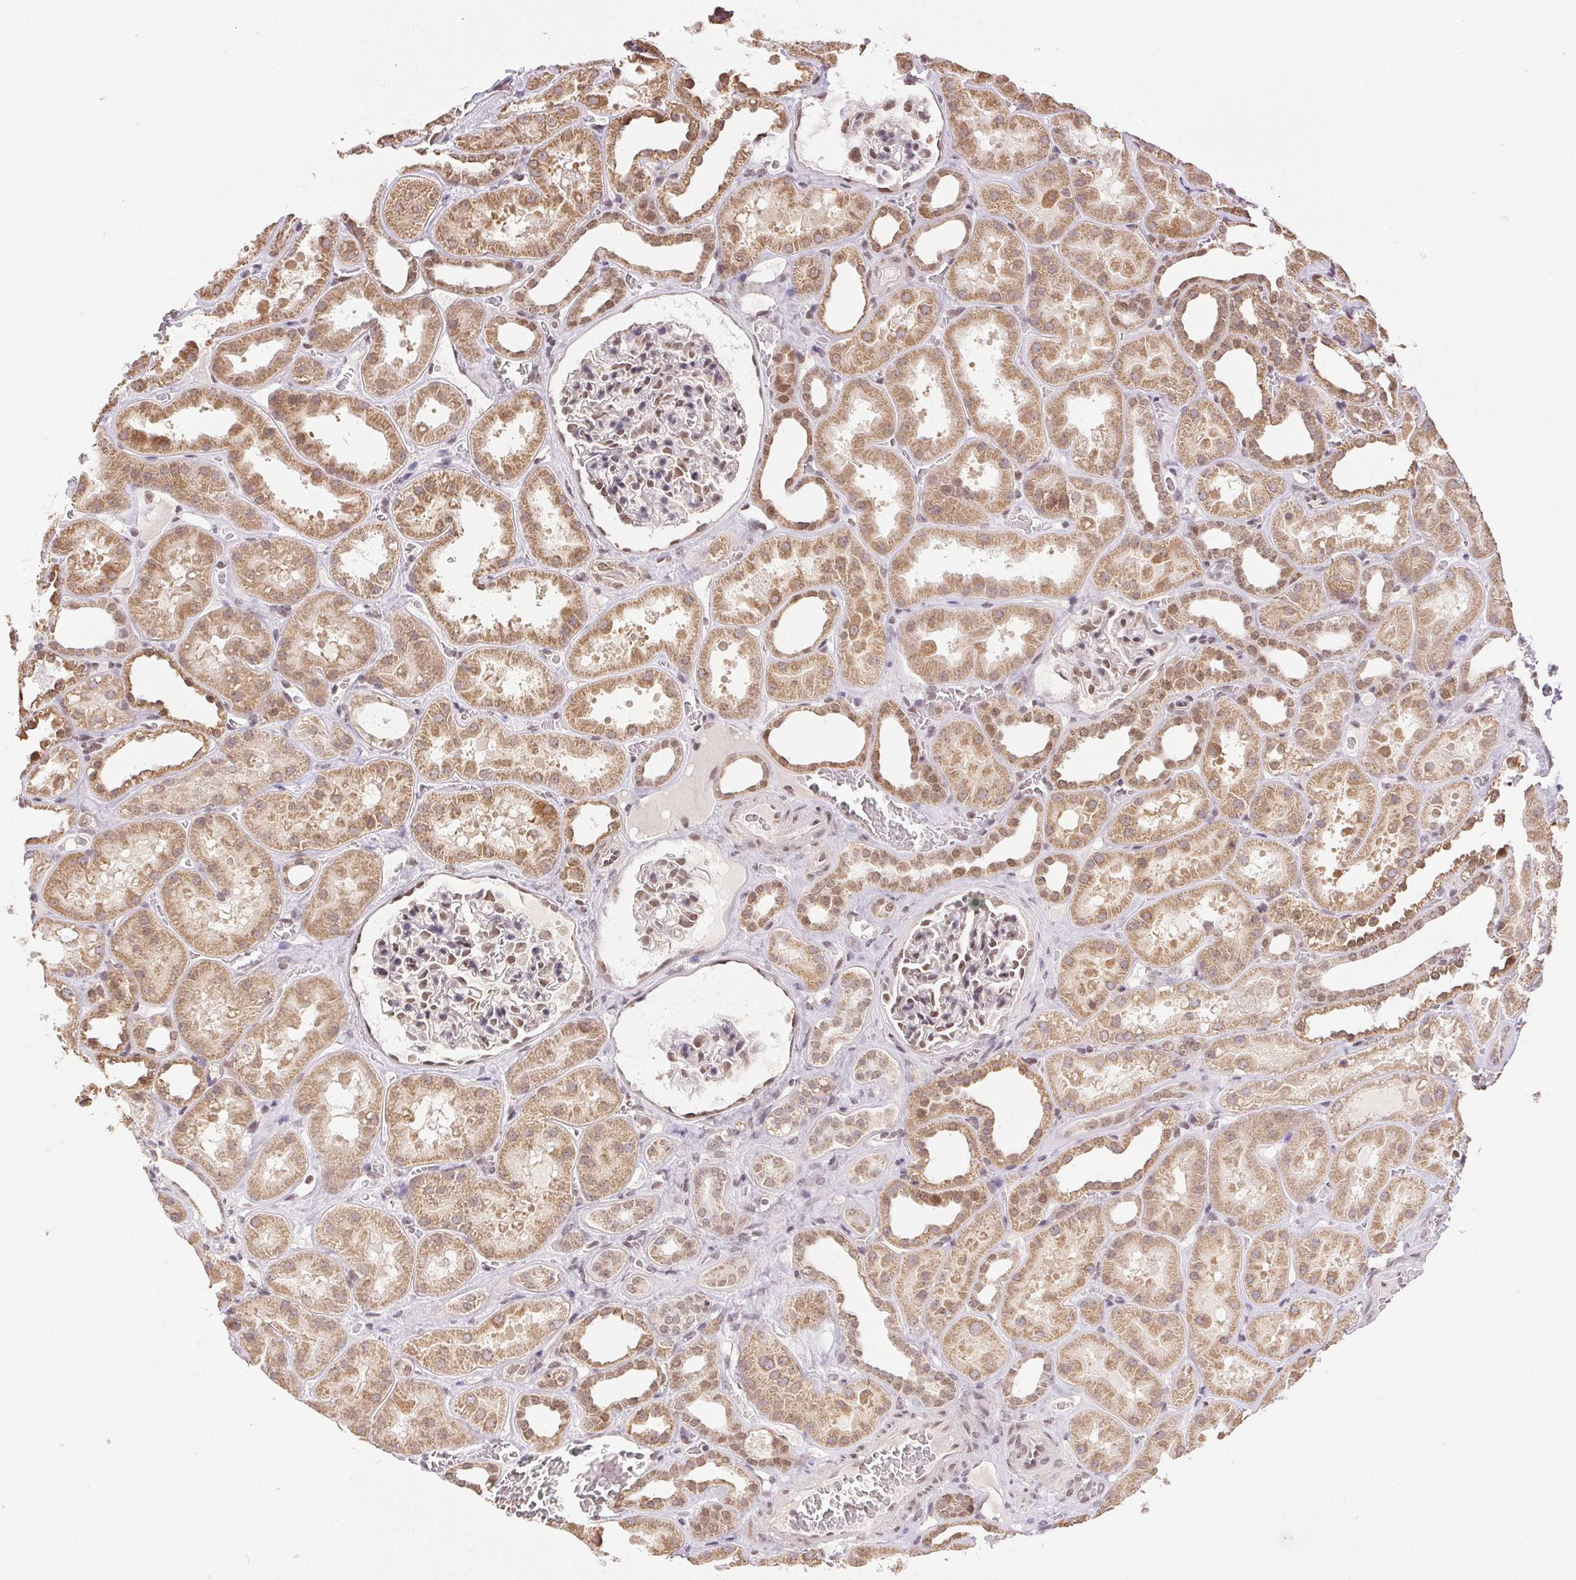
{"staining": {"intensity": "weak", "quantity": "25%-75%", "location": "nuclear"}, "tissue": "kidney", "cell_type": "Cells in glomeruli", "image_type": "normal", "snomed": [{"axis": "morphology", "description": "Normal tissue, NOS"}, {"axis": "topography", "description": "Kidney"}], "caption": "Immunohistochemistry (IHC) histopathology image of benign human kidney stained for a protein (brown), which exhibits low levels of weak nuclear staining in about 25%-75% of cells in glomeruli.", "gene": "PIWIL4", "patient": {"sex": "female", "age": 41}}